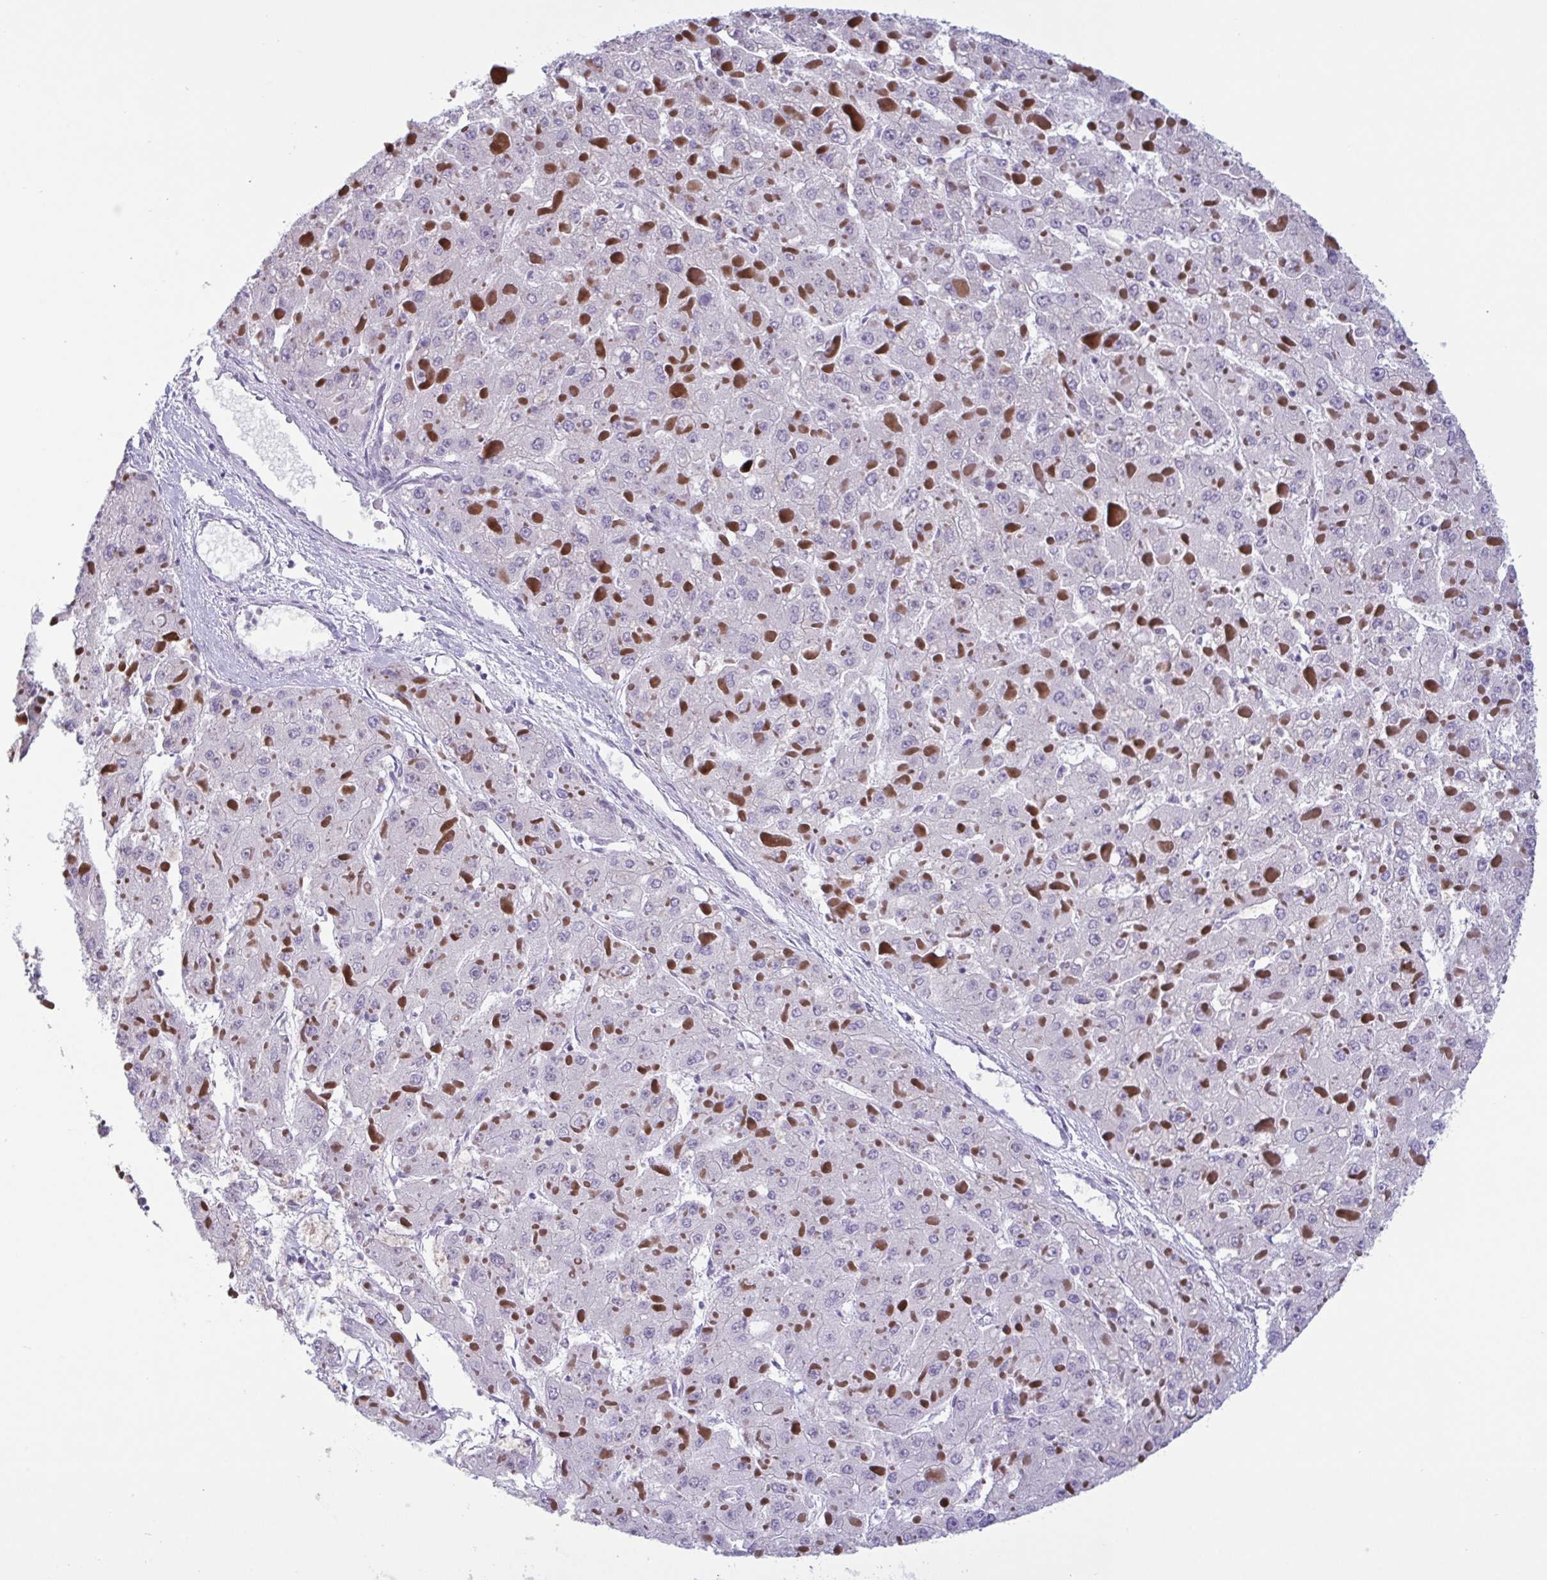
{"staining": {"intensity": "negative", "quantity": "none", "location": "none"}, "tissue": "liver cancer", "cell_type": "Tumor cells", "image_type": "cancer", "snomed": [{"axis": "morphology", "description": "Carcinoma, Hepatocellular, NOS"}, {"axis": "topography", "description": "Liver"}], "caption": "DAB (3,3'-diaminobenzidine) immunohistochemical staining of liver cancer (hepatocellular carcinoma) displays no significant positivity in tumor cells.", "gene": "IRF1", "patient": {"sex": "female", "age": 73}}